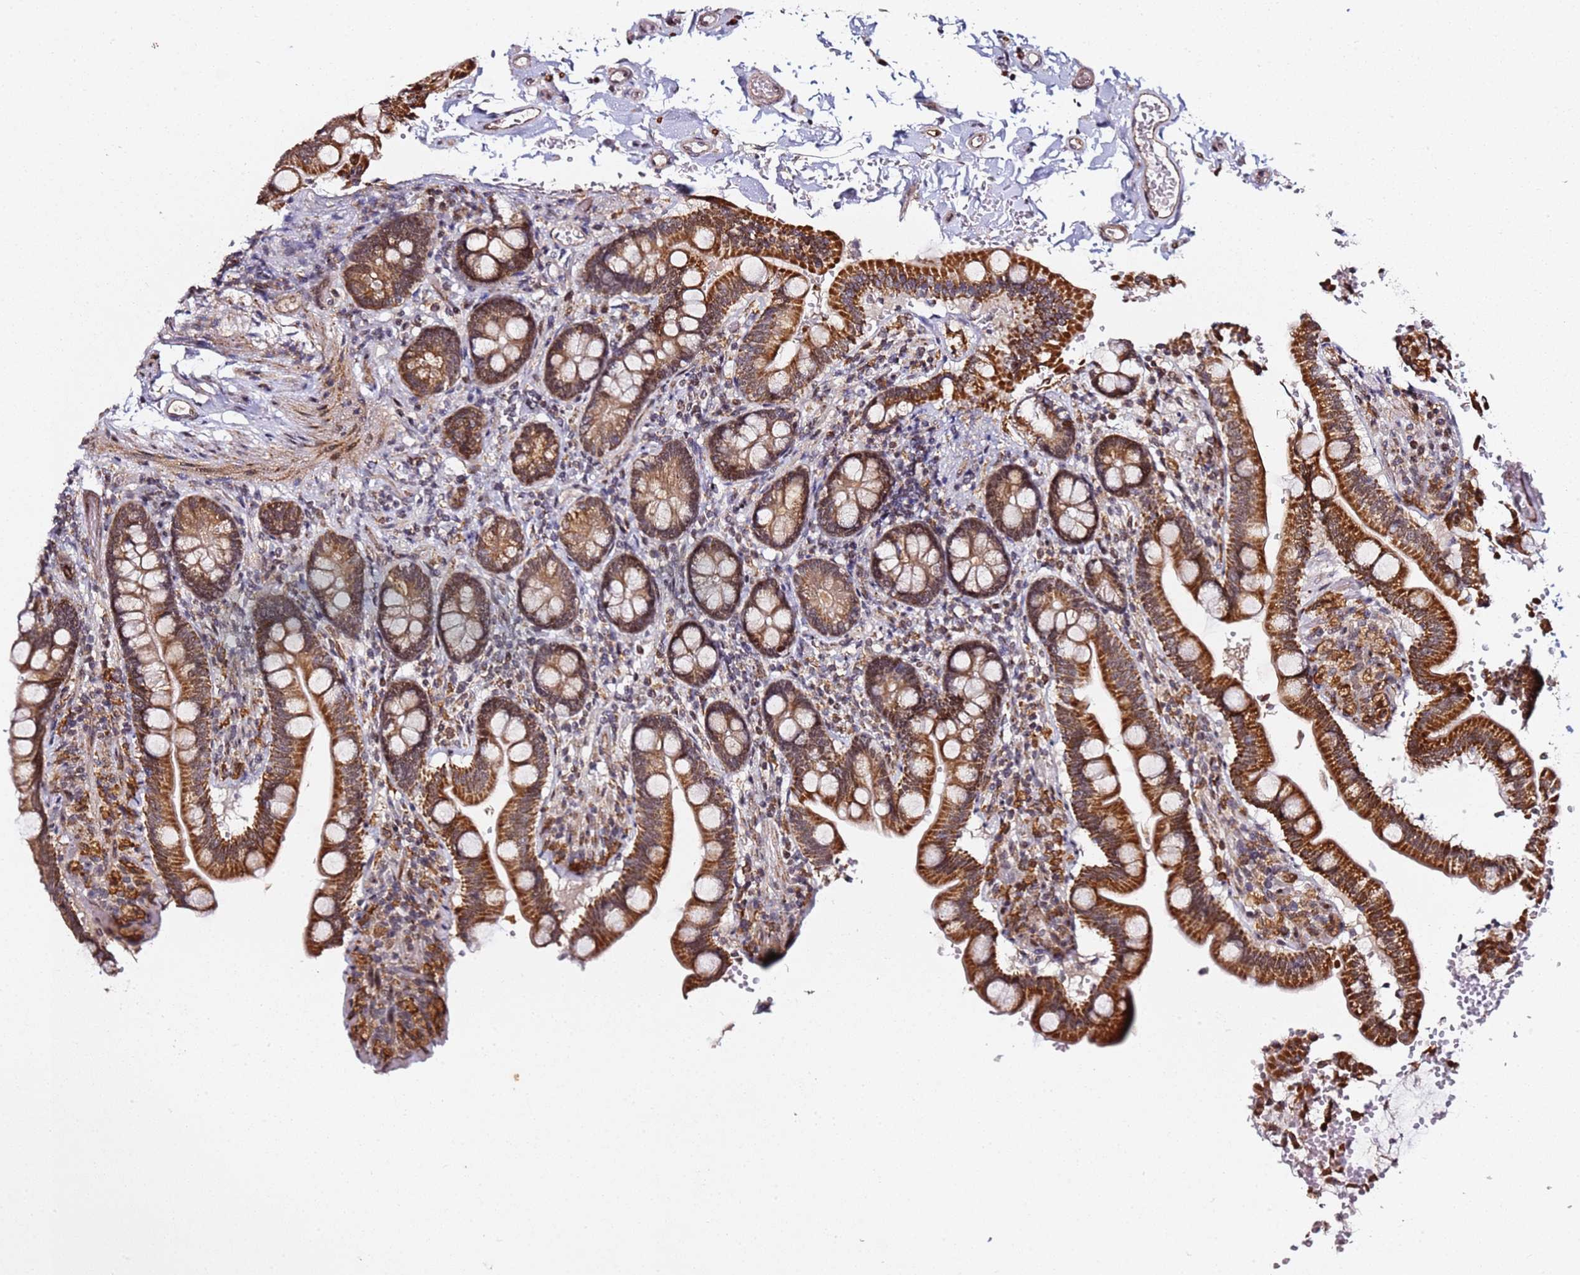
{"staining": {"intensity": "strong", "quantity": ">75%", "location": "cytoplasmic/membranous,nuclear"}, "tissue": "small intestine", "cell_type": "Glandular cells", "image_type": "normal", "snomed": [{"axis": "morphology", "description": "Normal tissue, NOS"}, {"axis": "topography", "description": "Small intestine"}], "caption": "A brown stain highlights strong cytoplasmic/membranous,nuclear expression of a protein in glandular cells of normal small intestine. Nuclei are stained in blue.", "gene": "TP53AIP1", "patient": {"sex": "female", "age": 64}}